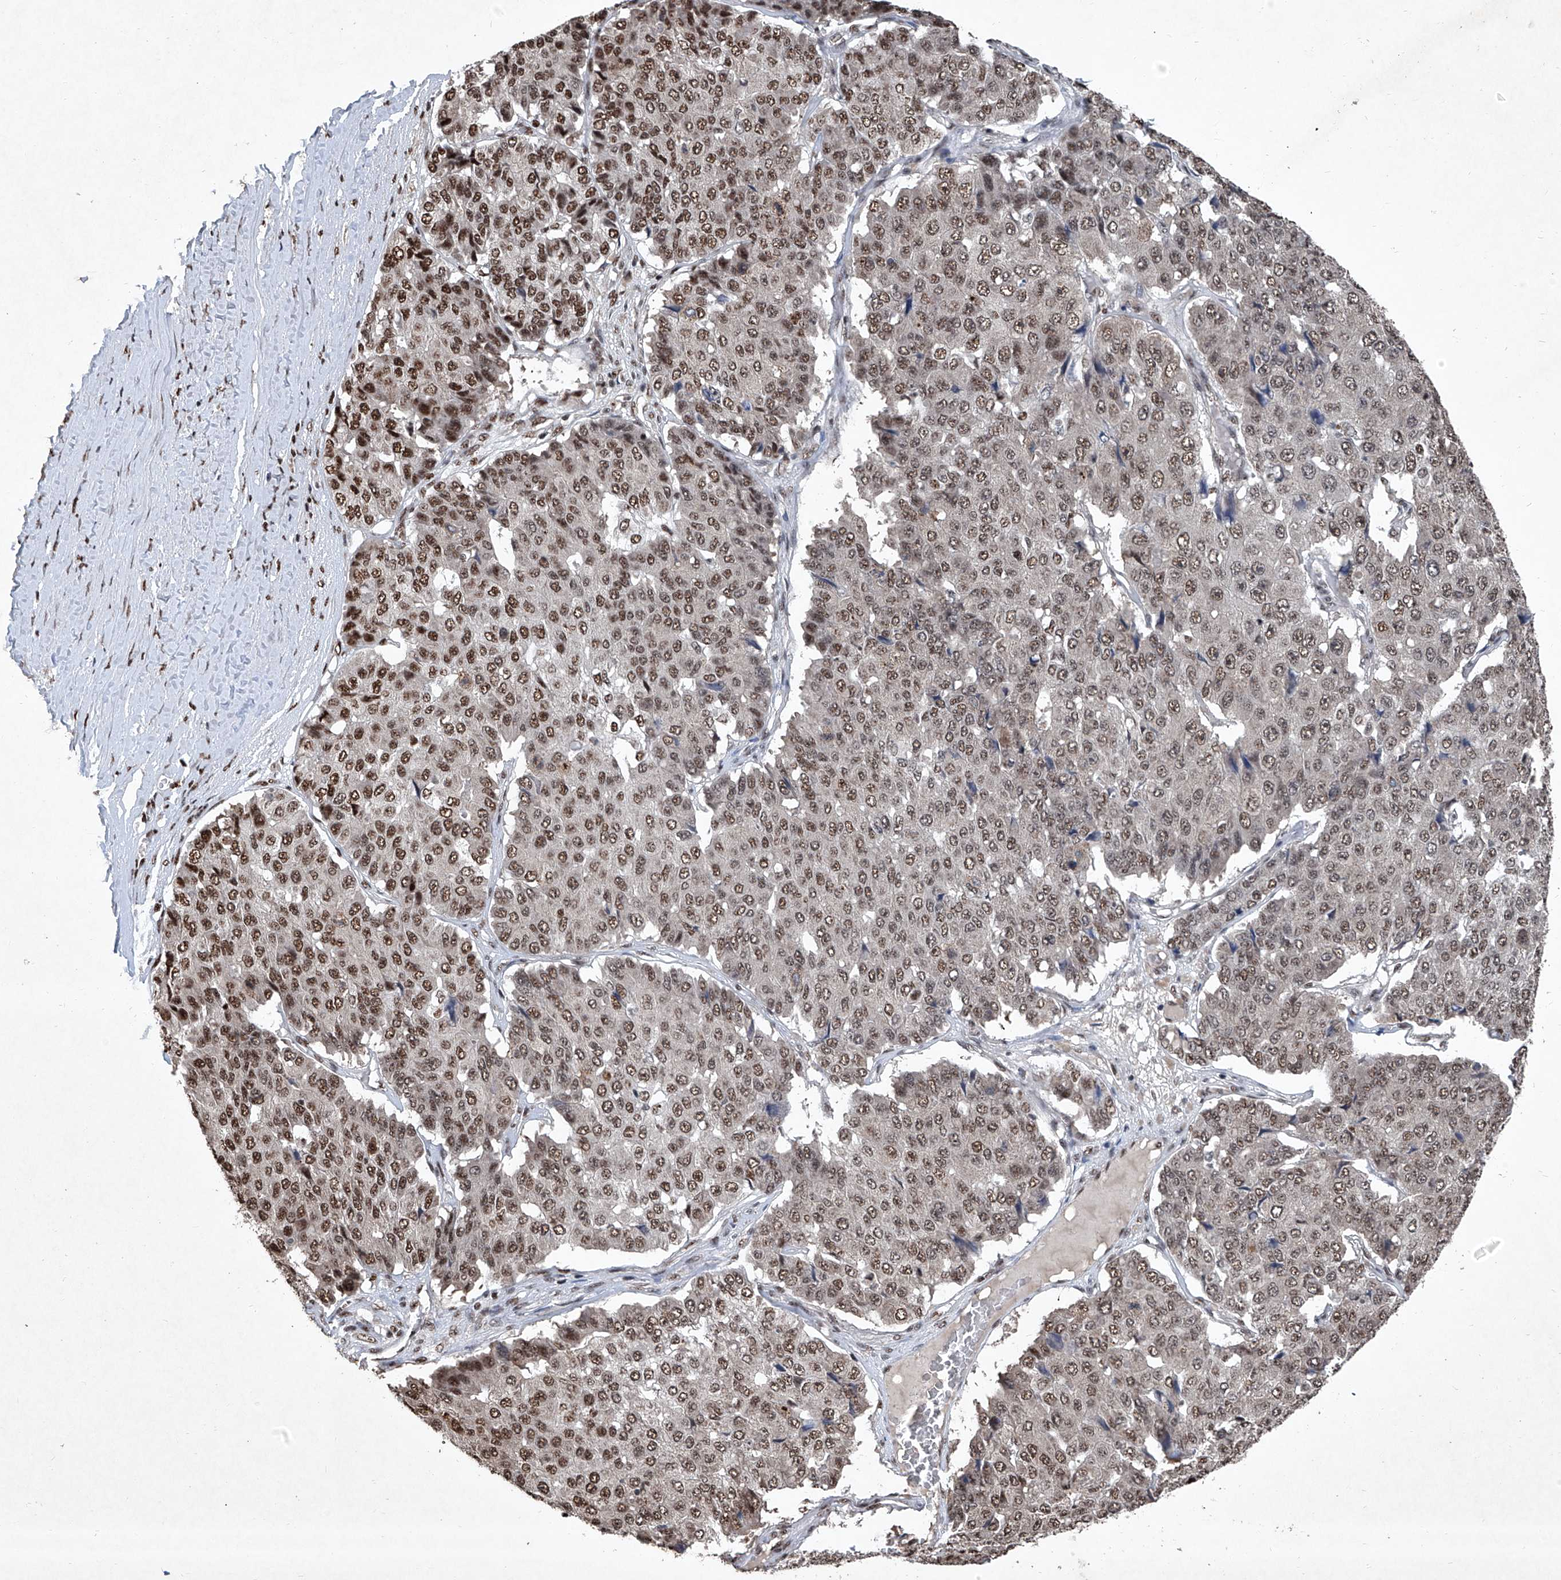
{"staining": {"intensity": "moderate", "quantity": ">75%", "location": "nuclear"}, "tissue": "pancreatic cancer", "cell_type": "Tumor cells", "image_type": "cancer", "snomed": [{"axis": "morphology", "description": "Adenocarcinoma, NOS"}, {"axis": "topography", "description": "Pancreas"}], "caption": "Pancreatic cancer was stained to show a protein in brown. There is medium levels of moderate nuclear expression in approximately >75% of tumor cells.", "gene": "DDX39B", "patient": {"sex": "male", "age": 50}}